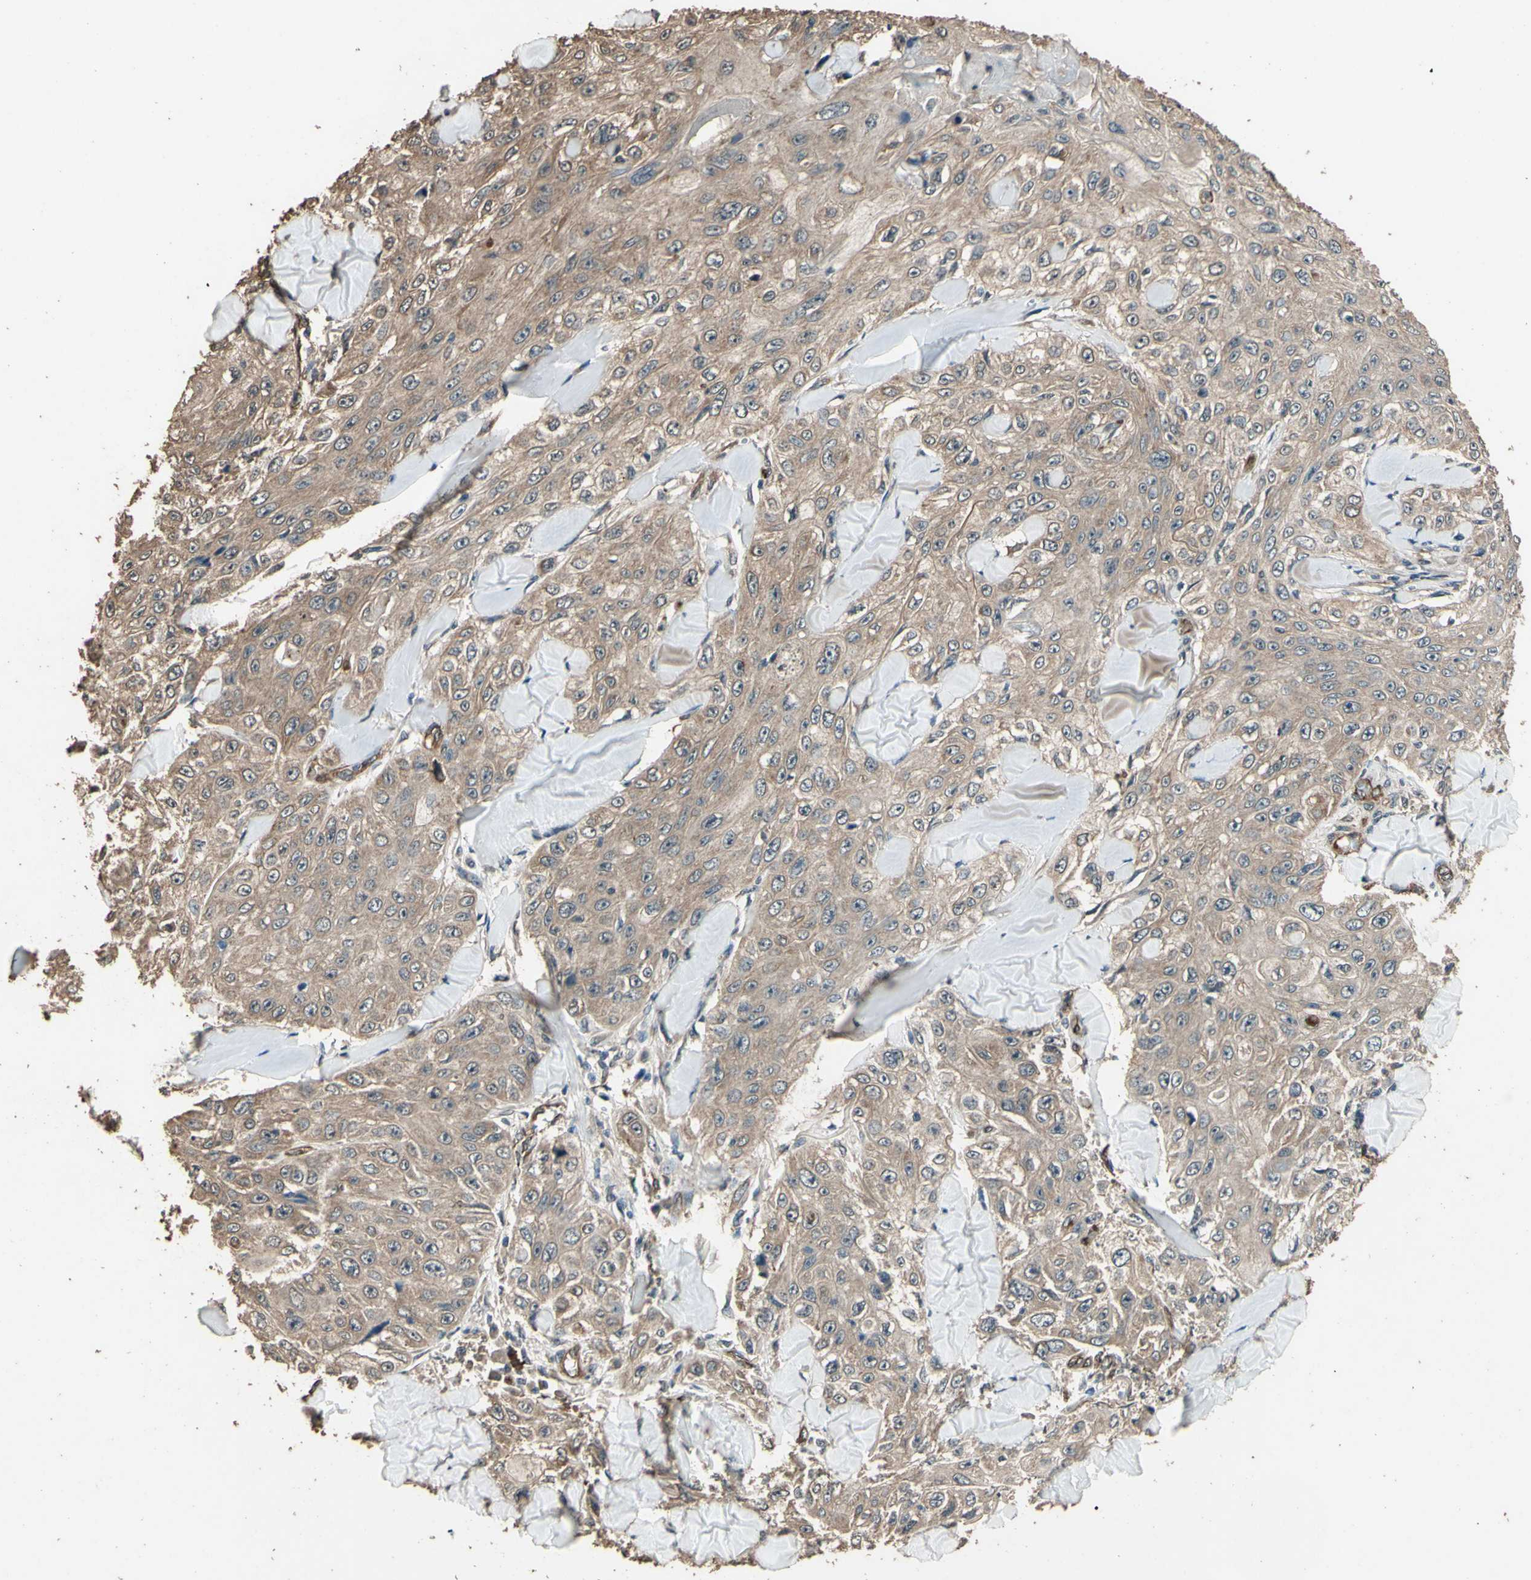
{"staining": {"intensity": "moderate", "quantity": ">75%", "location": "cytoplasmic/membranous"}, "tissue": "skin cancer", "cell_type": "Tumor cells", "image_type": "cancer", "snomed": [{"axis": "morphology", "description": "Squamous cell carcinoma, NOS"}, {"axis": "topography", "description": "Skin"}], "caption": "About >75% of tumor cells in human skin cancer (squamous cell carcinoma) exhibit moderate cytoplasmic/membranous protein positivity as visualized by brown immunohistochemical staining.", "gene": "TSPO", "patient": {"sex": "male", "age": 86}}